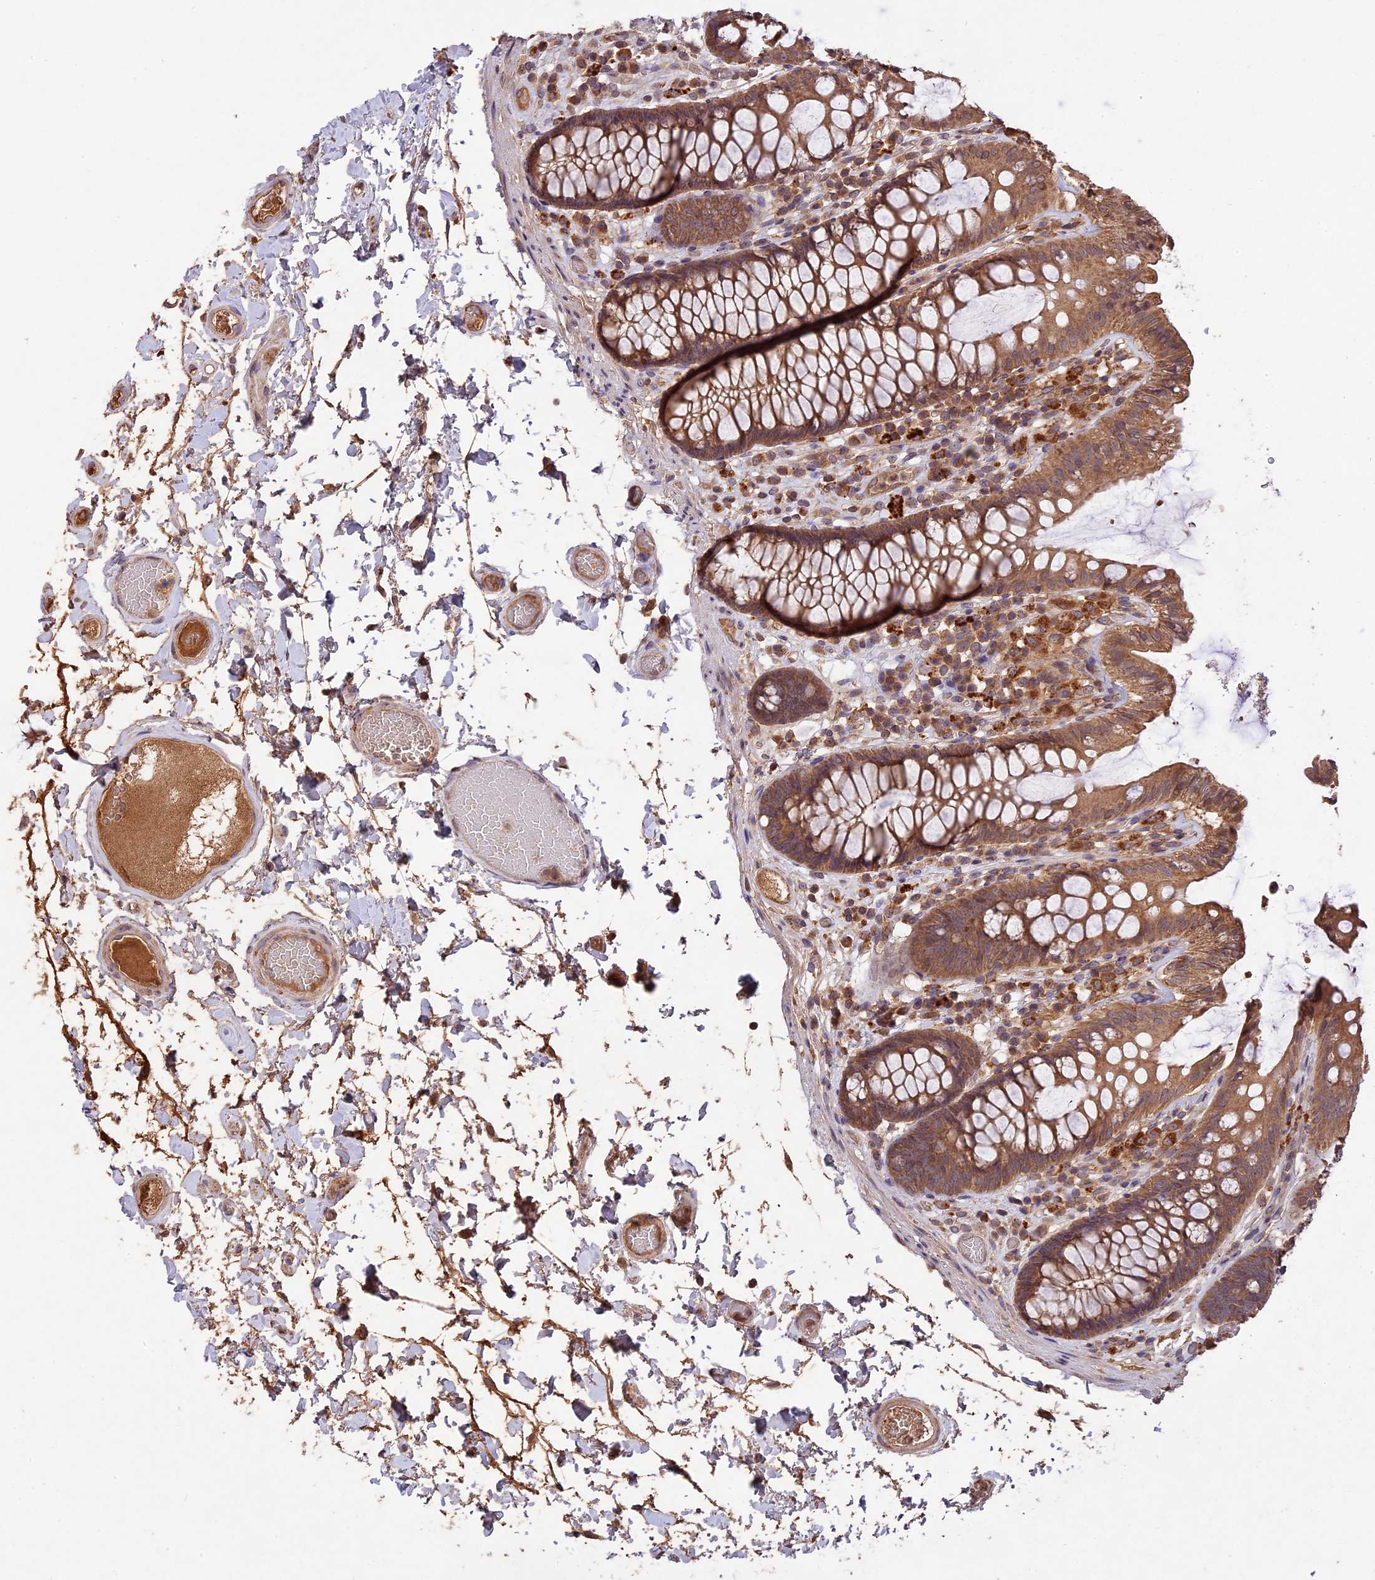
{"staining": {"intensity": "weak", "quantity": ">75%", "location": "cytoplasmic/membranous"}, "tissue": "colon", "cell_type": "Endothelial cells", "image_type": "normal", "snomed": [{"axis": "morphology", "description": "Normal tissue, NOS"}, {"axis": "topography", "description": "Colon"}], "caption": "This is a histology image of IHC staining of normal colon, which shows weak staining in the cytoplasmic/membranous of endothelial cells.", "gene": "CHAC1", "patient": {"sex": "male", "age": 84}}